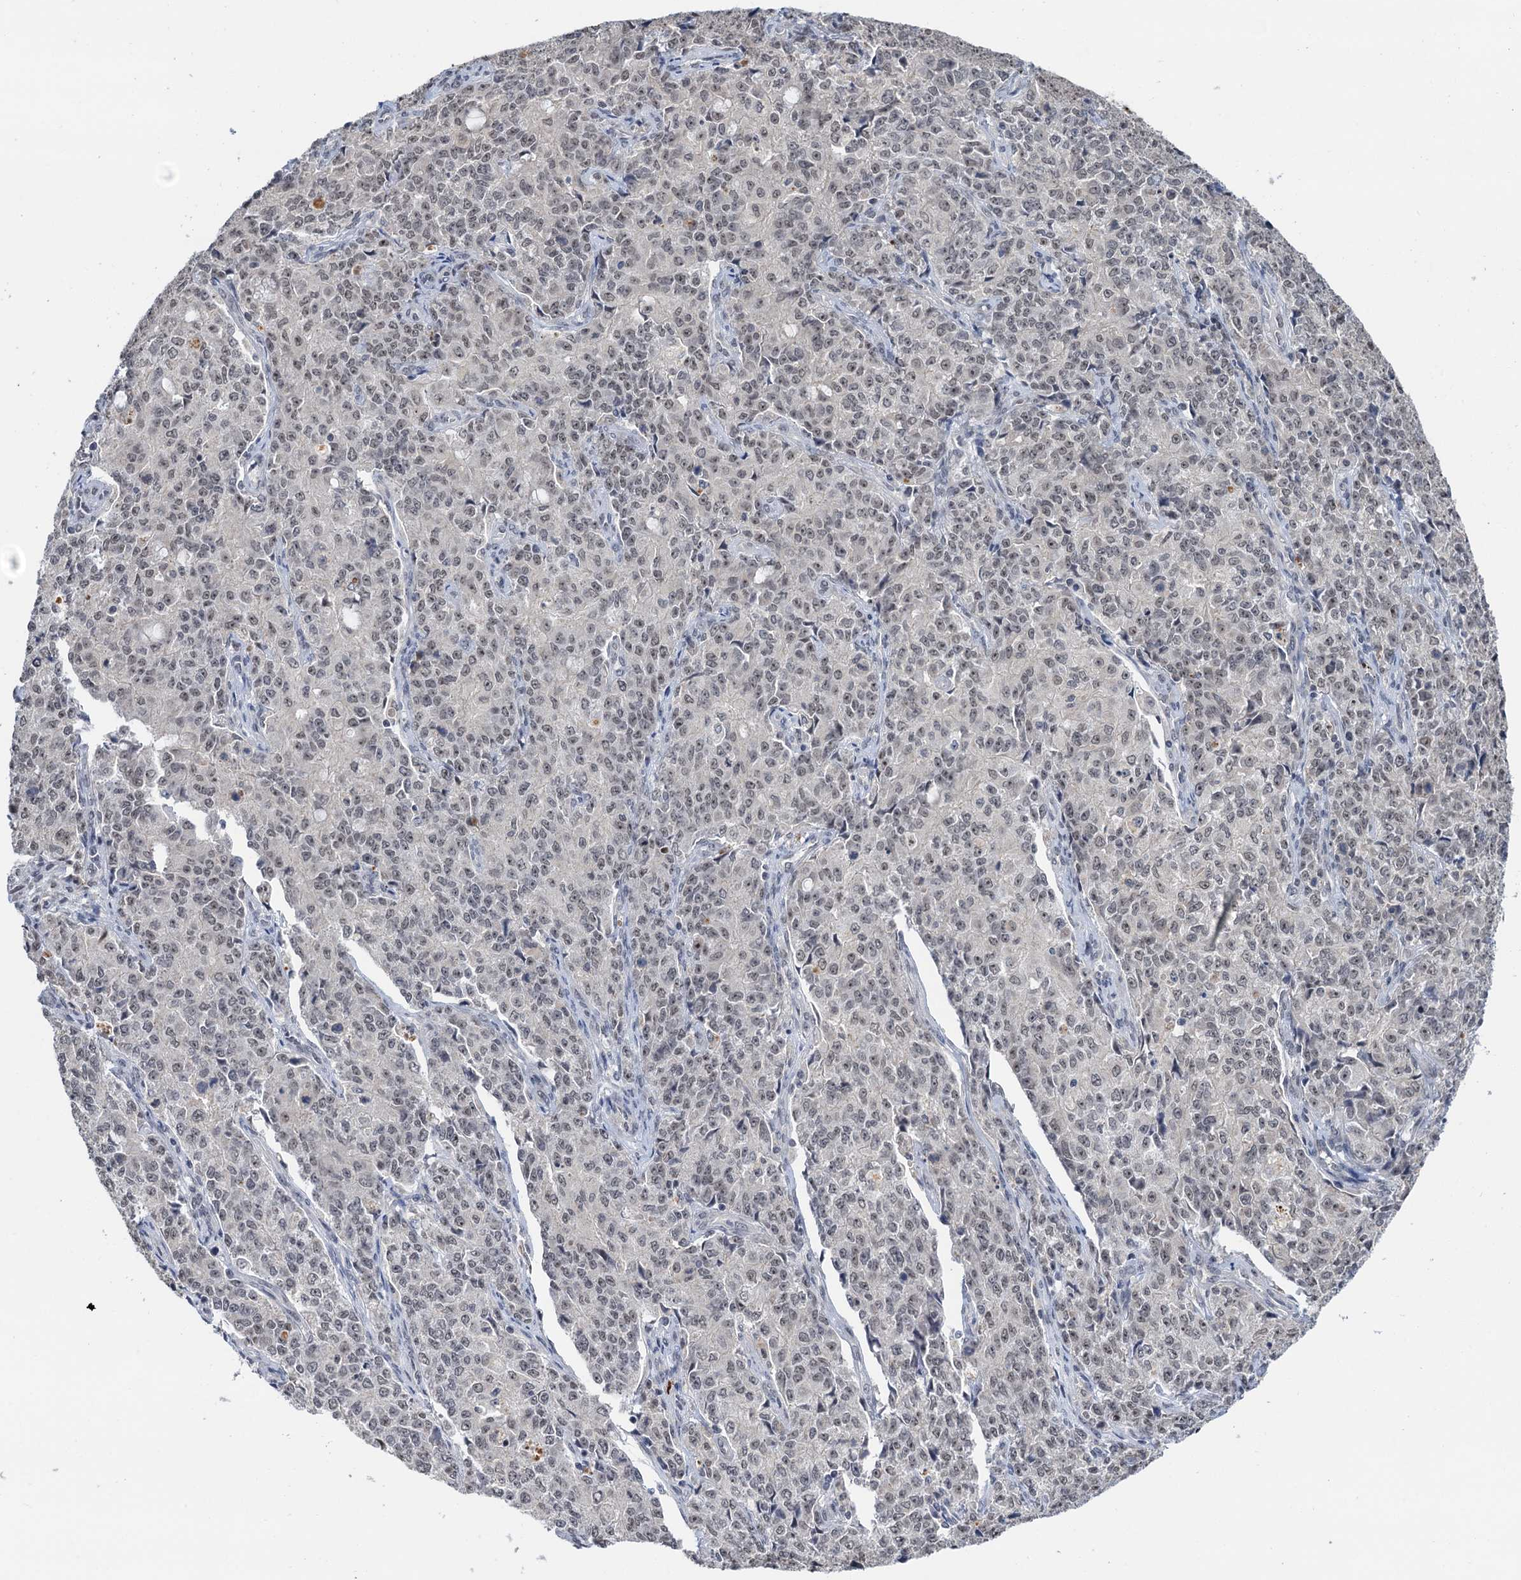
{"staining": {"intensity": "weak", "quantity": "<25%", "location": "nuclear"}, "tissue": "endometrial cancer", "cell_type": "Tumor cells", "image_type": "cancer", "snomed": [{"axis": "morphology", "description": "Adenocarcinoma, NOS"}, {"axis": "topography", "description": "Endometrium"}], "caption": "Endometrial adenocarcinoma stained for a protein using immunohistochemistry (IHC) shows no positivity tumor cells.", "gene": "NAT10", "patient": {"sex": "female", "age": 50}}